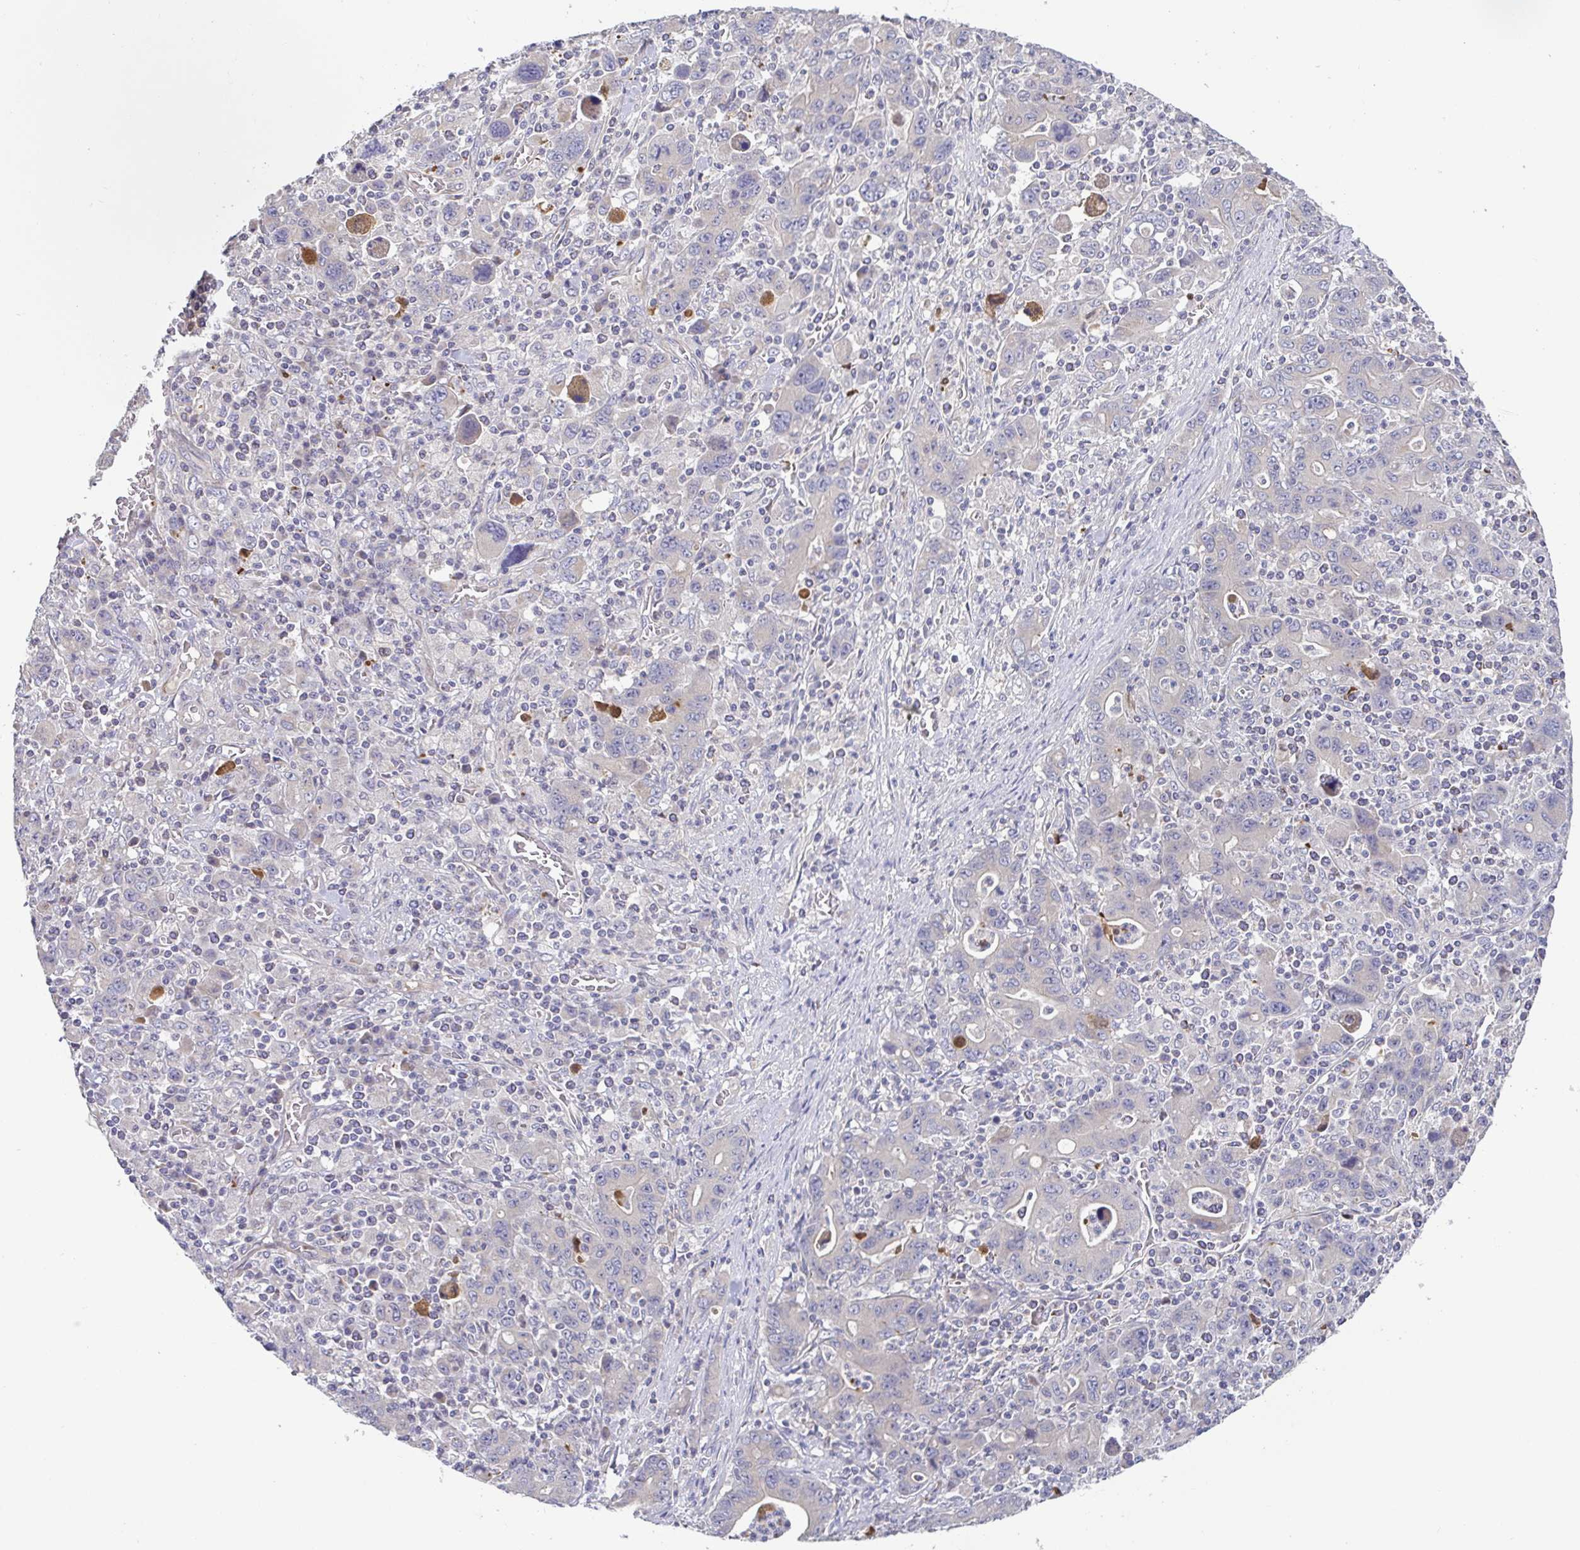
{"staining": {"intensity": "negative", "quantity": "none", "location": "none"}, "tissue": "stomach cancer", "cell_type": "Tumor cells", "image_type": "cancer", "snomed": [{"axis": "morphology", "description": "Adenocarcinoma, NOS"}, {"axis": "topography", "description": "Stomach, upper"}], "caption": "Protein analysis of adenocarcinoma (stomach) demonstrates no significant expression in tumor cells.", "gene": "OSBPL7", "patient": {"sex": "male", "age": 69}}